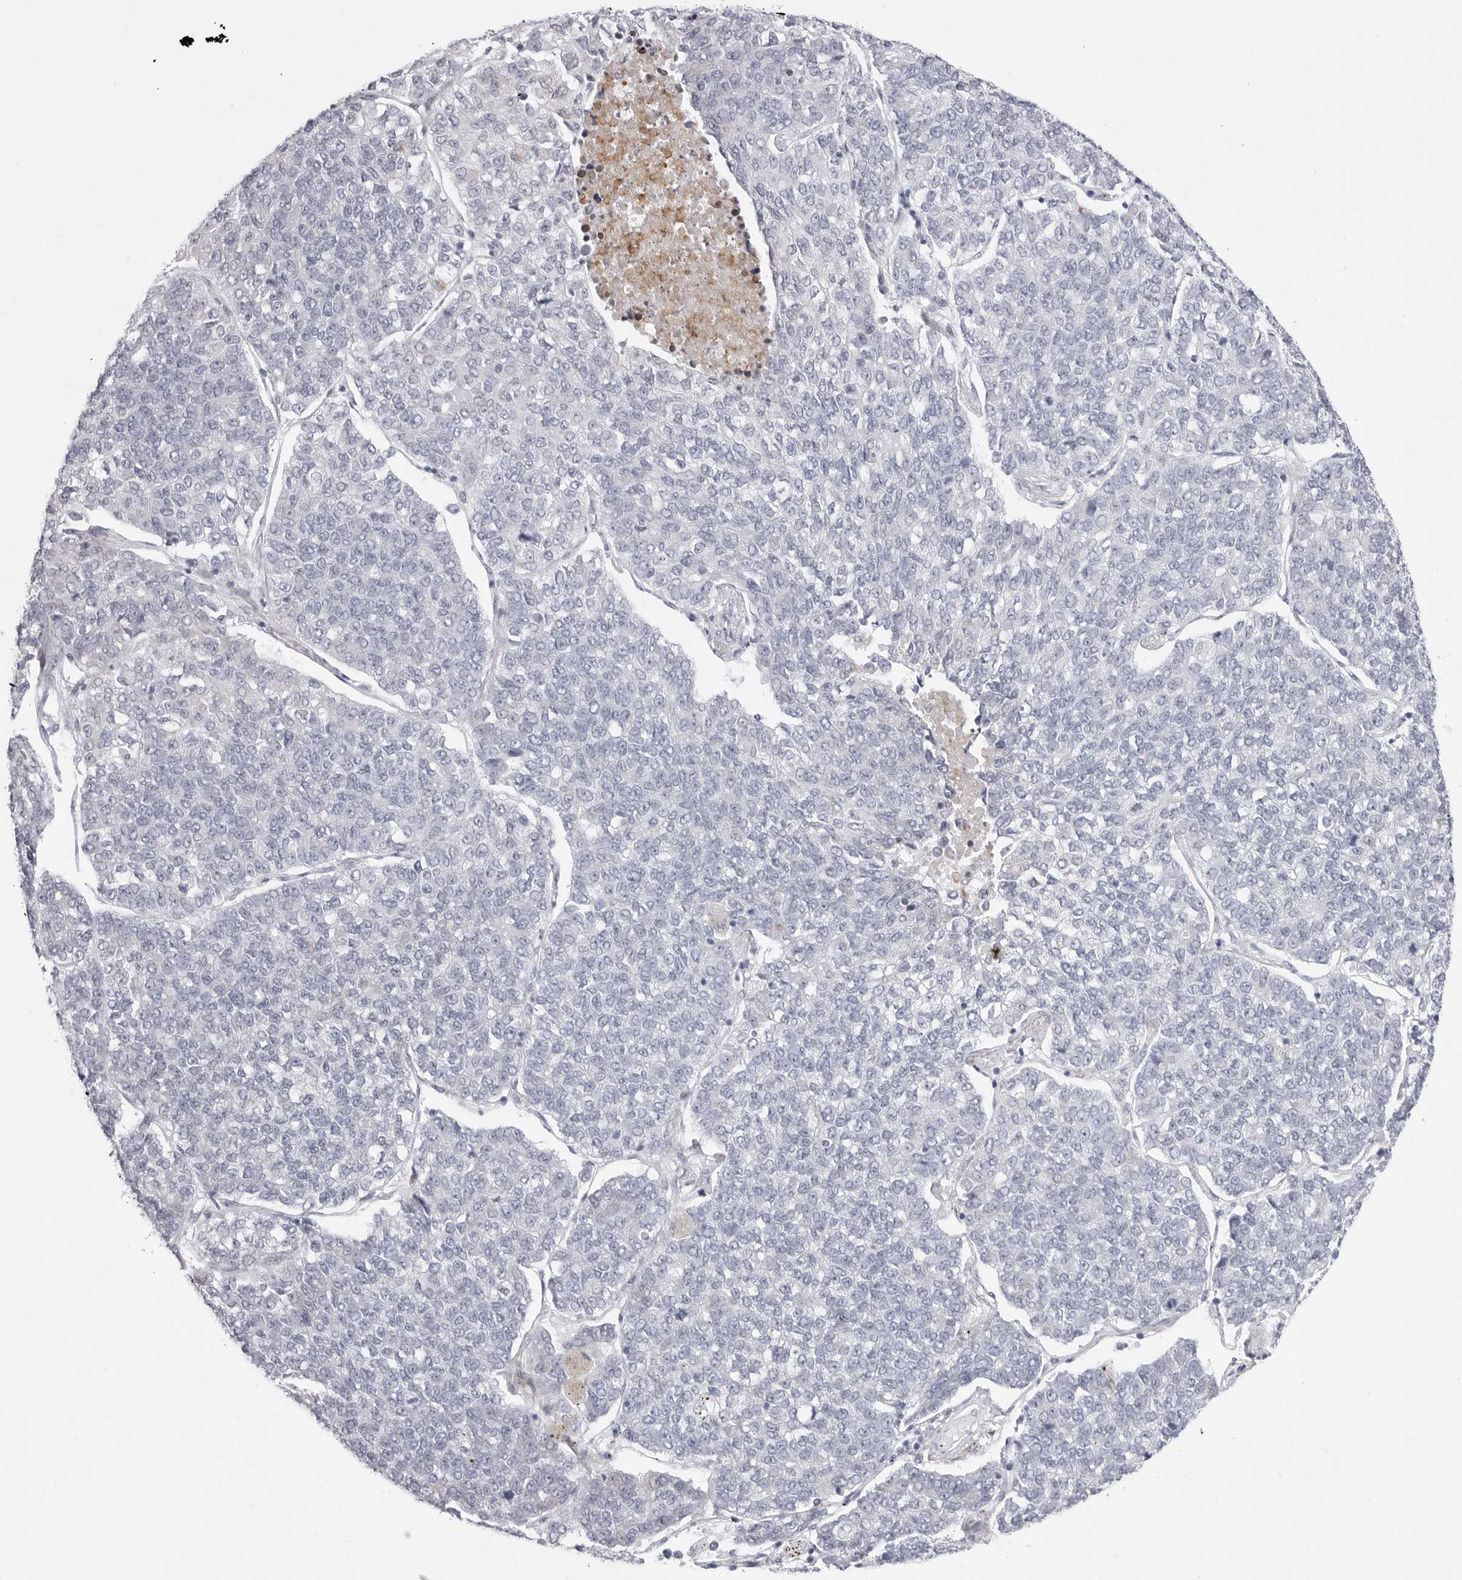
{"staining": {"intensity": "negative", "quantity": "none", "location": "none"}, "tissue": "lung cancer", "cell_type": "Tumor cells", "image_type": "cancer", "snomed": [{"axis": "morphology", "description": "Adenocarcinoma, NOS"}, {"axis": "topography", "description": "Lung"}], "caption": "Tumor cells are negative for protein expression in human lung cancer (adenocarcinoma). Nuclei are stained in blue.", "gene": "TSSK1B", "patient": {"sex": "male", "age": 49}}